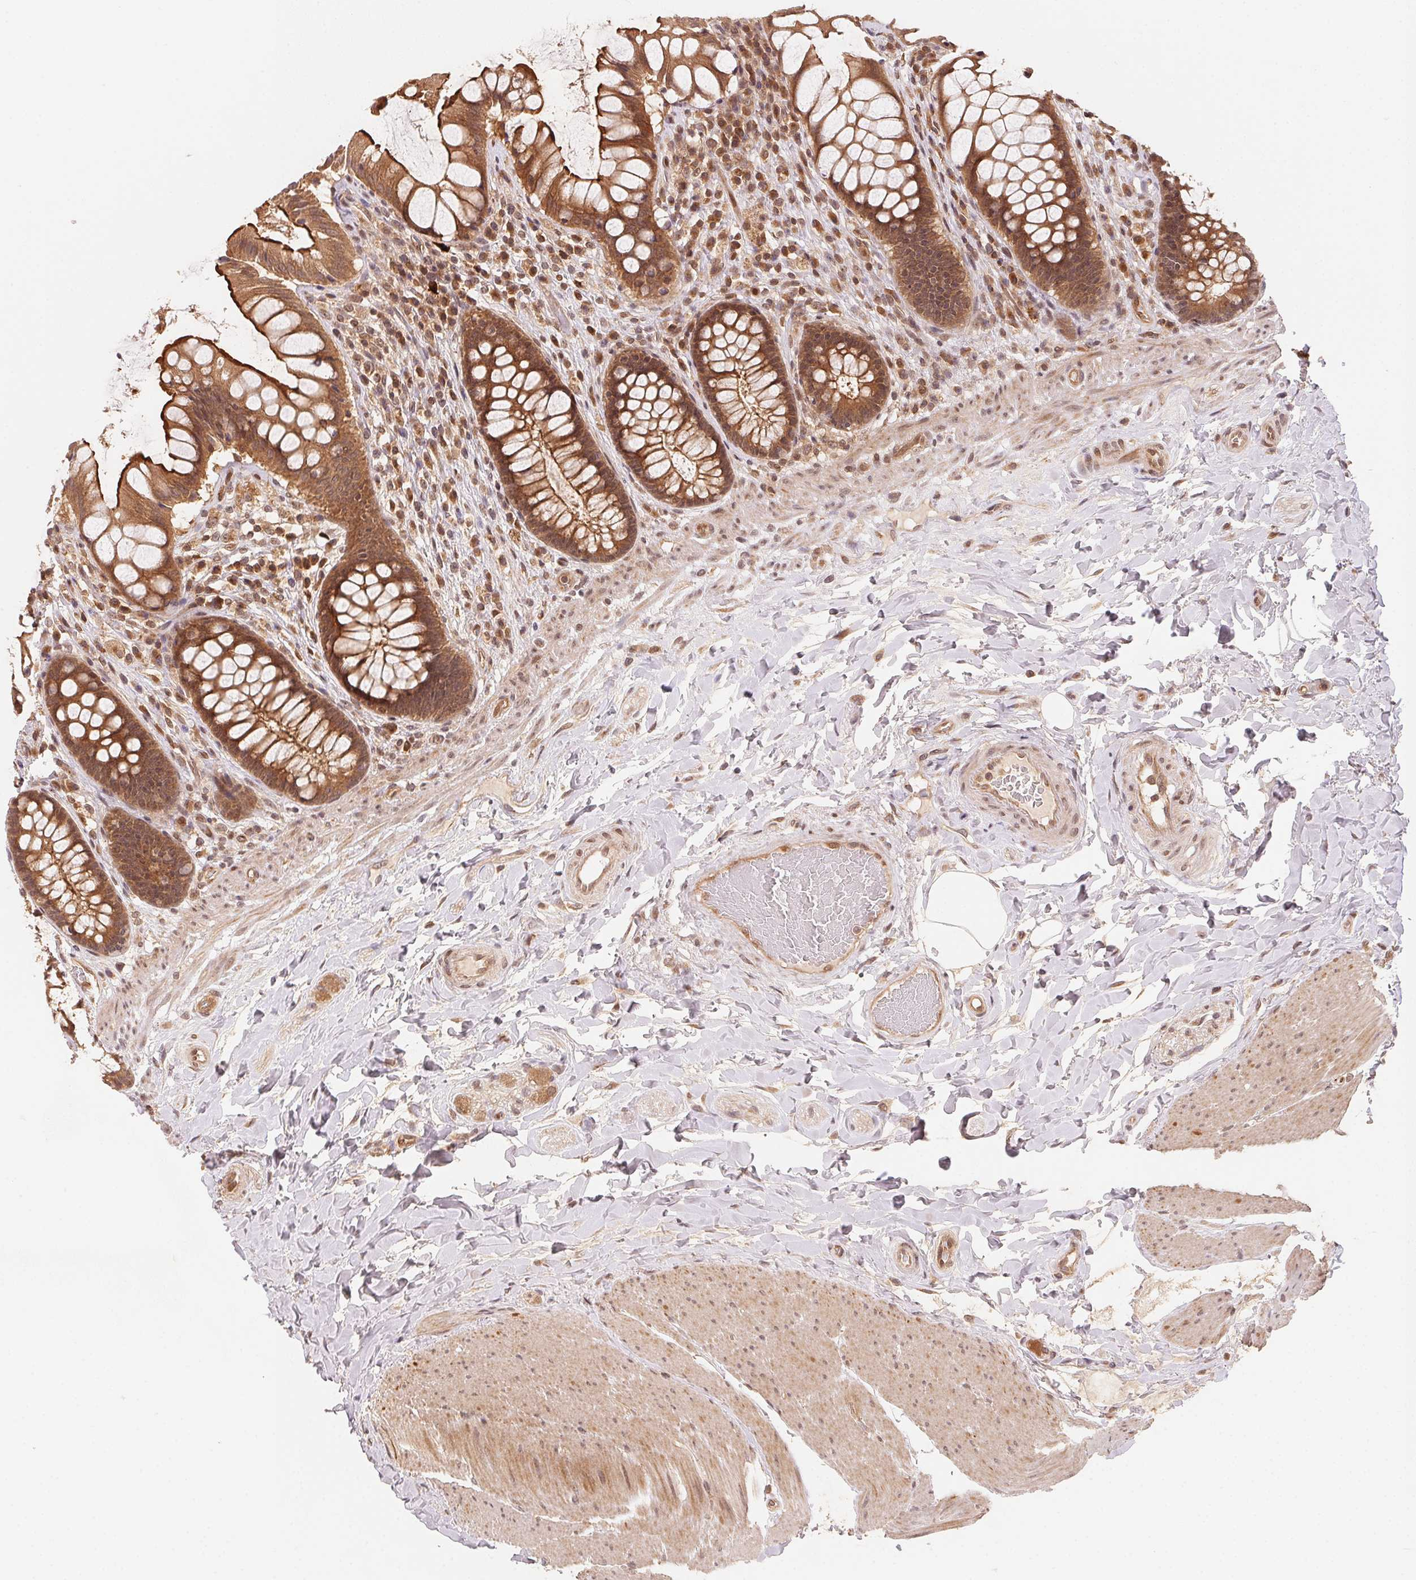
{"staining": {"intensity": "strong", "quantity": ">75%", "location": "cytoplasmic/membranous,nuclear"}, "tissue": "rectum", "cell_type": "Glandular cells", "image_type": "normal", "snomed": [{"axis": "morphology", "description": "Normal tissue, NOS"}, {"axis": "topography", "description": "Rectum"}], "caption": "Unremarkable rectum demonstrates strong cytoplasmic/membranous,nuclear positivity in about >75% of glandular cells, visualized by immunohistochemistry.", "gene": "CCDC102B", "patient": {"sex": "female", "age": 58}}